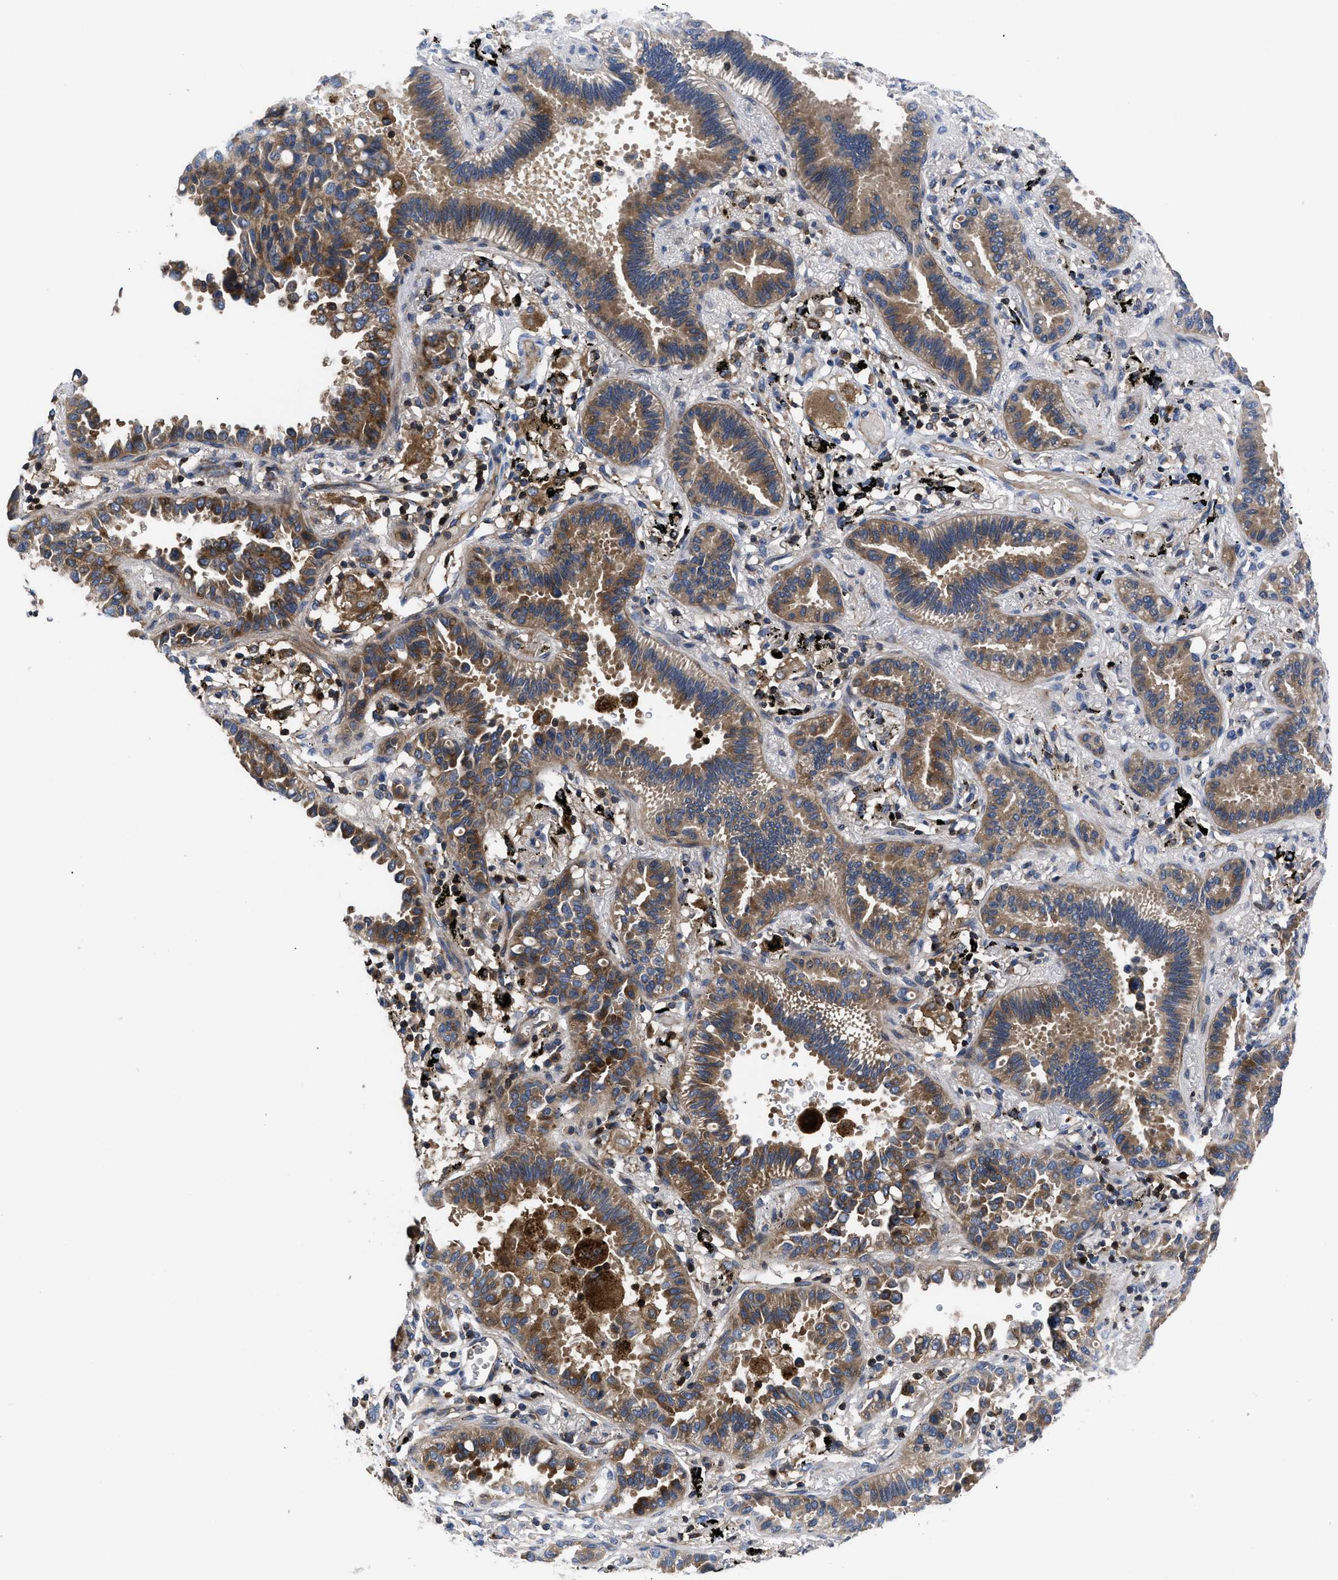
{"staining": {"intensity": "moderate", "quantity": "25%-75%", "location": "cytoplasmic/membranous"}, "tissue": "lung cancer", "cell_type": "Tumor cells", "image_type": "cancer", "snomed": [{"axis": "morphology", "description": "Normal tissue, NOS"}, {"axis": "morphology", "description": "Adenocarcinoma, NOS"}, {"axis": "topography", "description": "Lung"}], "caption": "About 25%-75% of tumor cells in adenocarcinoma (lung) reveal moderate cytoplasmic/membranous protein positivity as visualized by brown immunohistochemical staining.", "gene": "YBEY", "patient": {"sex": "male", "age": 59}}